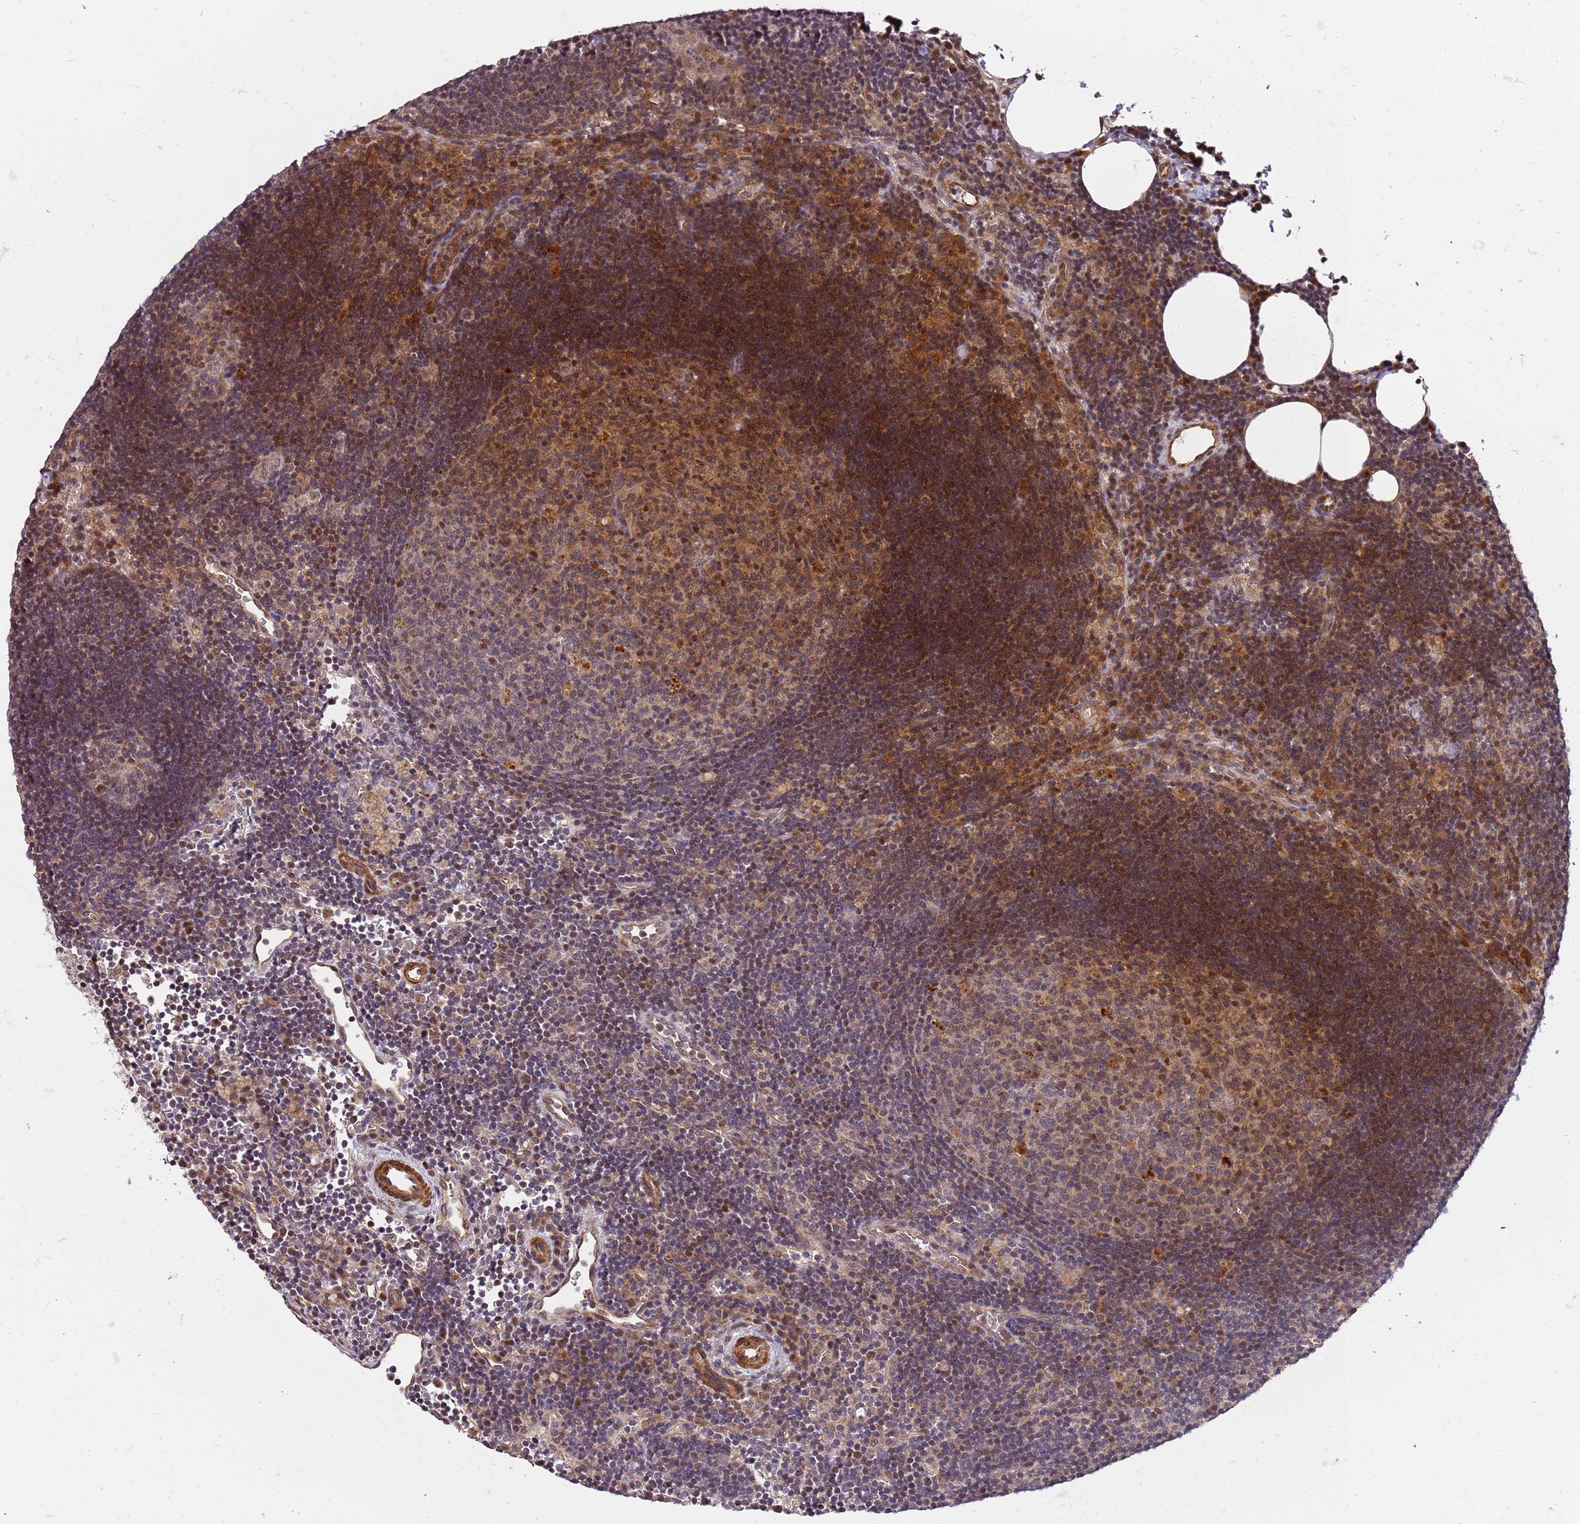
{"staining": {"intensity": "moderate", "quantity": "<25%", "location": "cytoplasmic/membranous,nuclear"}, "tissue": "lymph node", "cell_type": "Germinal center cells", "image_type": "normal", "snomed": [{"axis": "morphology", "description": "Normal tissue, NOS"}, {"axis": "topography", "description": "Lymph node"}], "caption": "Moderate cytoplasmic/membranous,nuclear staining is identified in approximately <25% of germinal center cells in normal lymph node. (brown staining indicates protein expression, while blue staining denotes nuclei).", "gene": "ST18", "patient": {"sex": "male", "age": 62}}